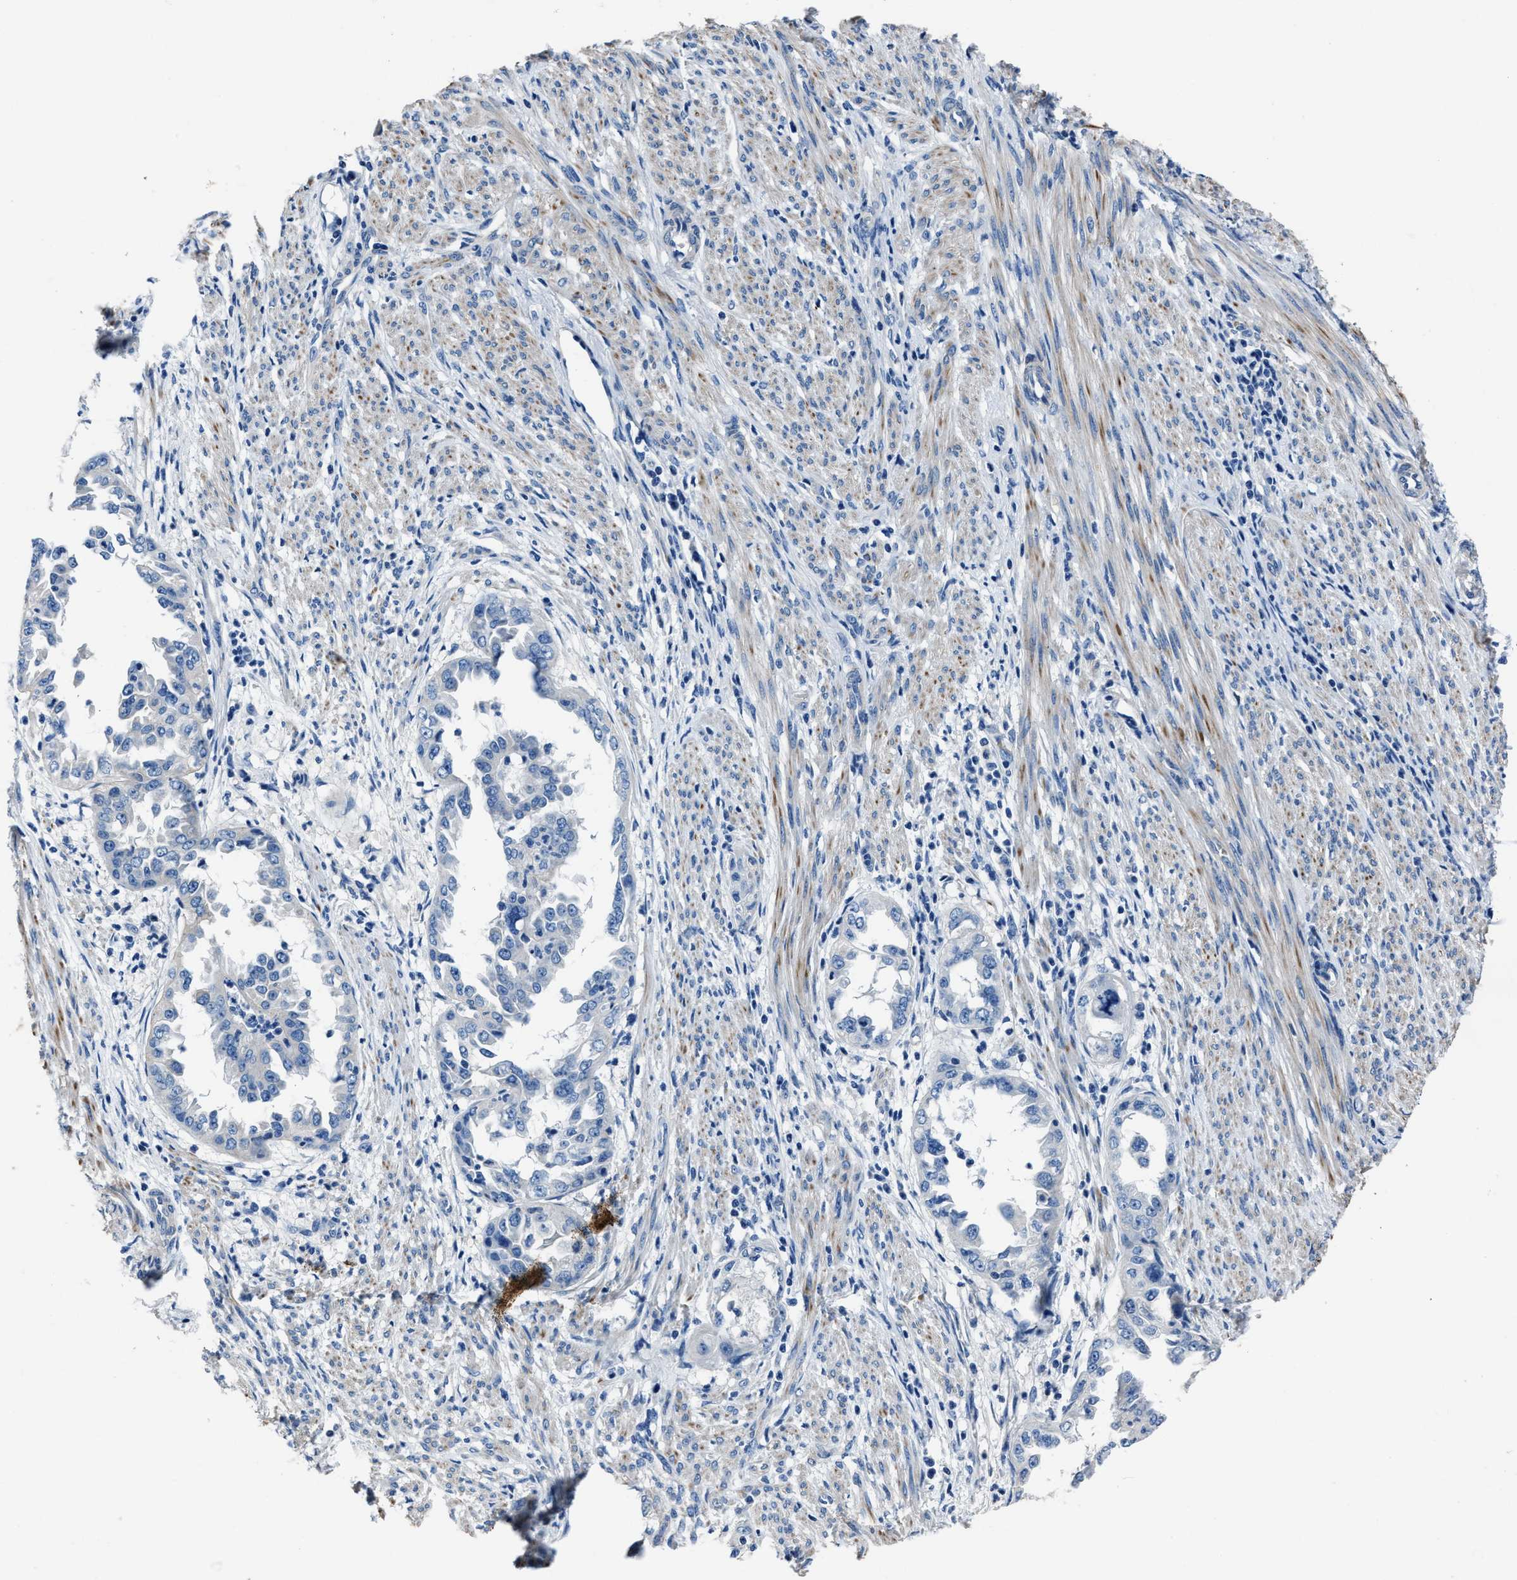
{"staining": {"intensity": "negative", "quantity": "none", "location": "none"}, "tissue": "endometrial cancer", "cell_type": "Tumor cells", "image_type": "cancer", "snomed": [{"axis": "morphology", "description": "Adenocarcinoma, NOS"}, {"axis": "topography", "description": "Endometrium"}], "caption": "Endometrial adenocarcinoma stained for a protein using IHC reveals no expression tumor cells.", "gene": "NACAD", "patient": {"sex": "female", "age": 85}}